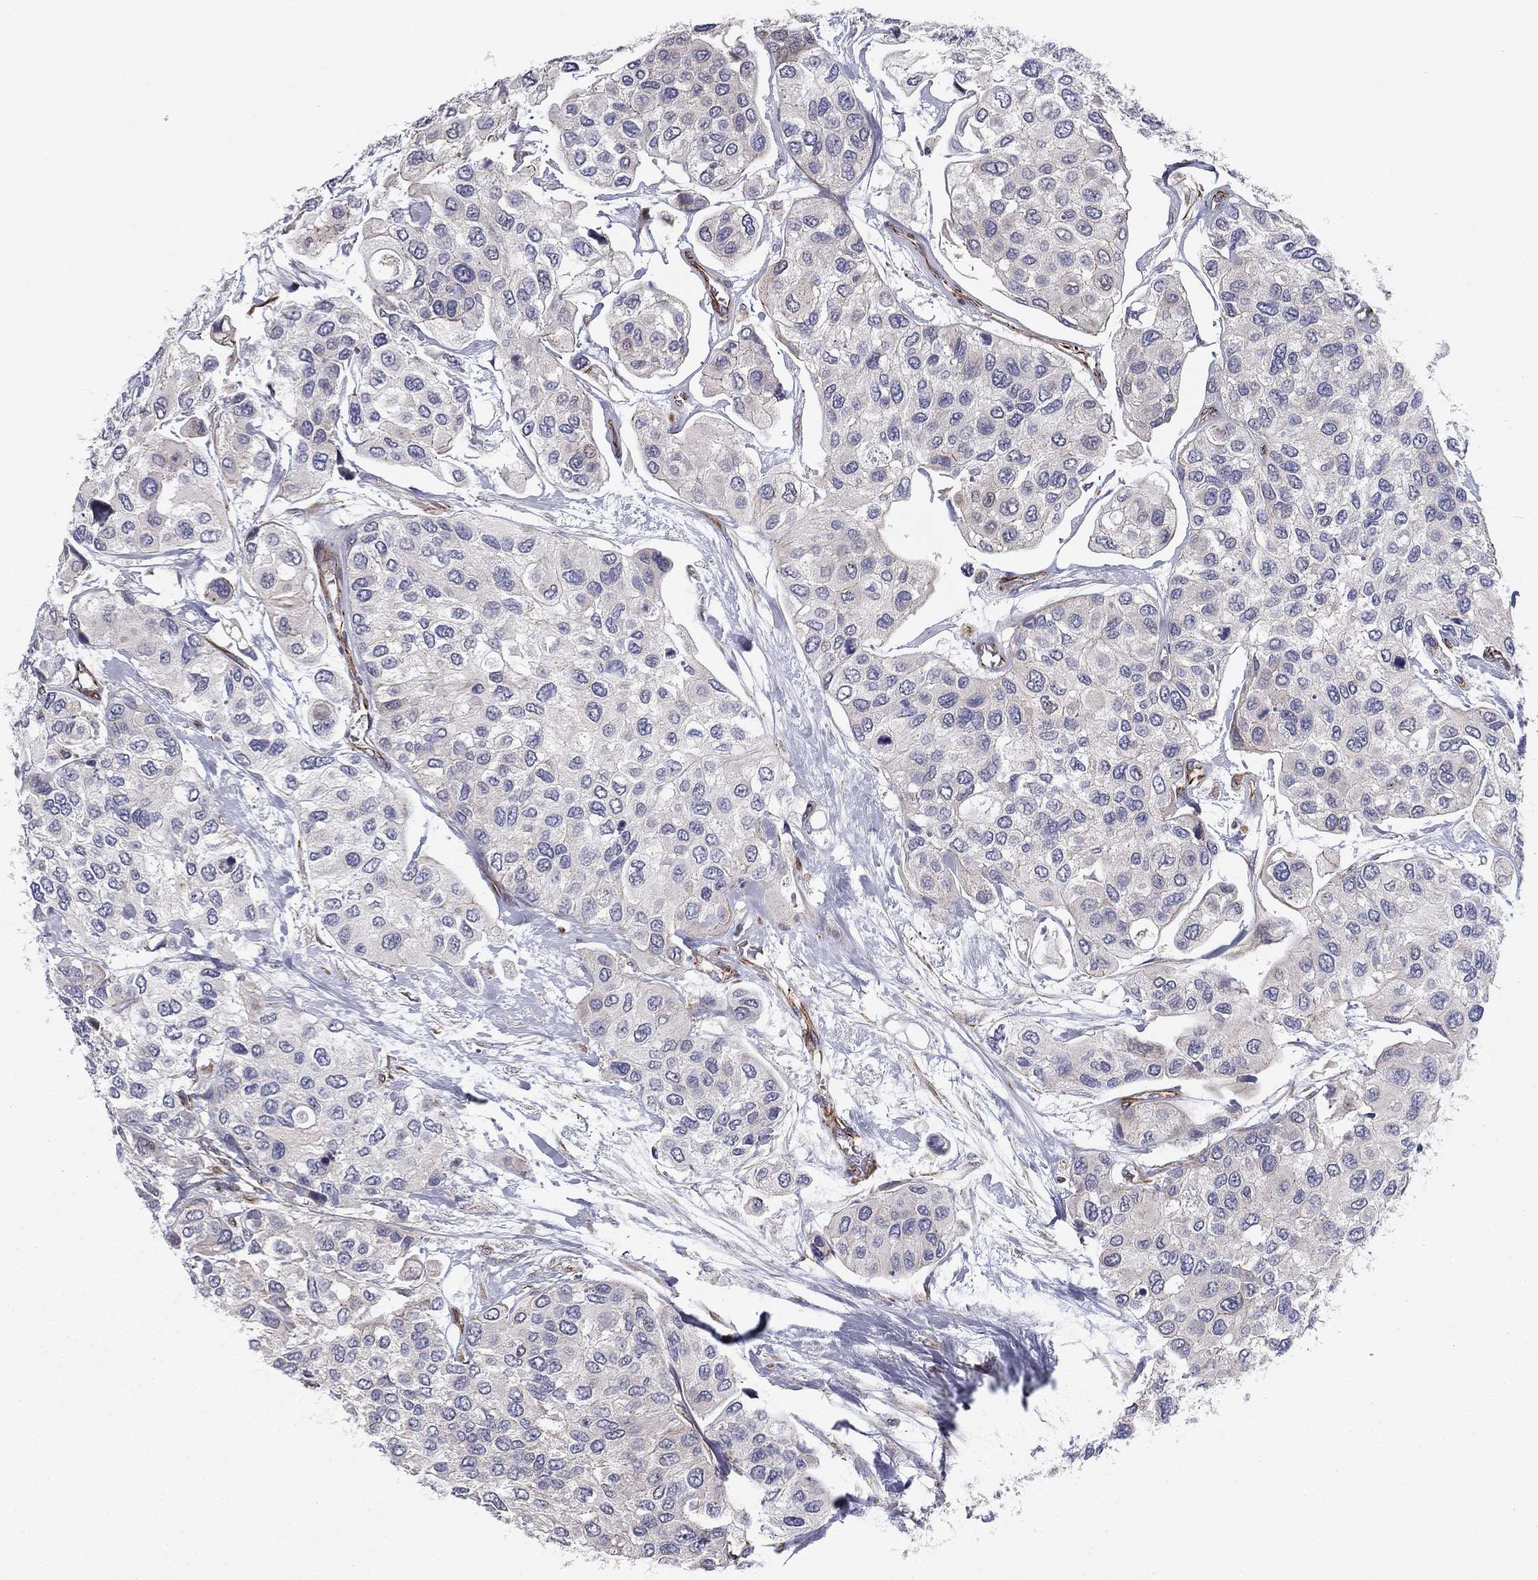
{"staining": {"intensity": "negative", "quantity": "none", "location": "none"}, "tissue": "urothelial cancer", "cell_type": "Tumor cells", "image_type": "cancer", "snomed": [{"axis": "morphology", "description": "Urothelial carcinoma, High grade"}, {"axis": "topography", "description": "Urinary bladder"}], "caption": "This is an immunohistochemistry micrograph of high-grade urothelial carcinoma. There is no expression in tumor cells.", "gene": "CLSTN1", "patient": {"sex": "male", "age": 77}}